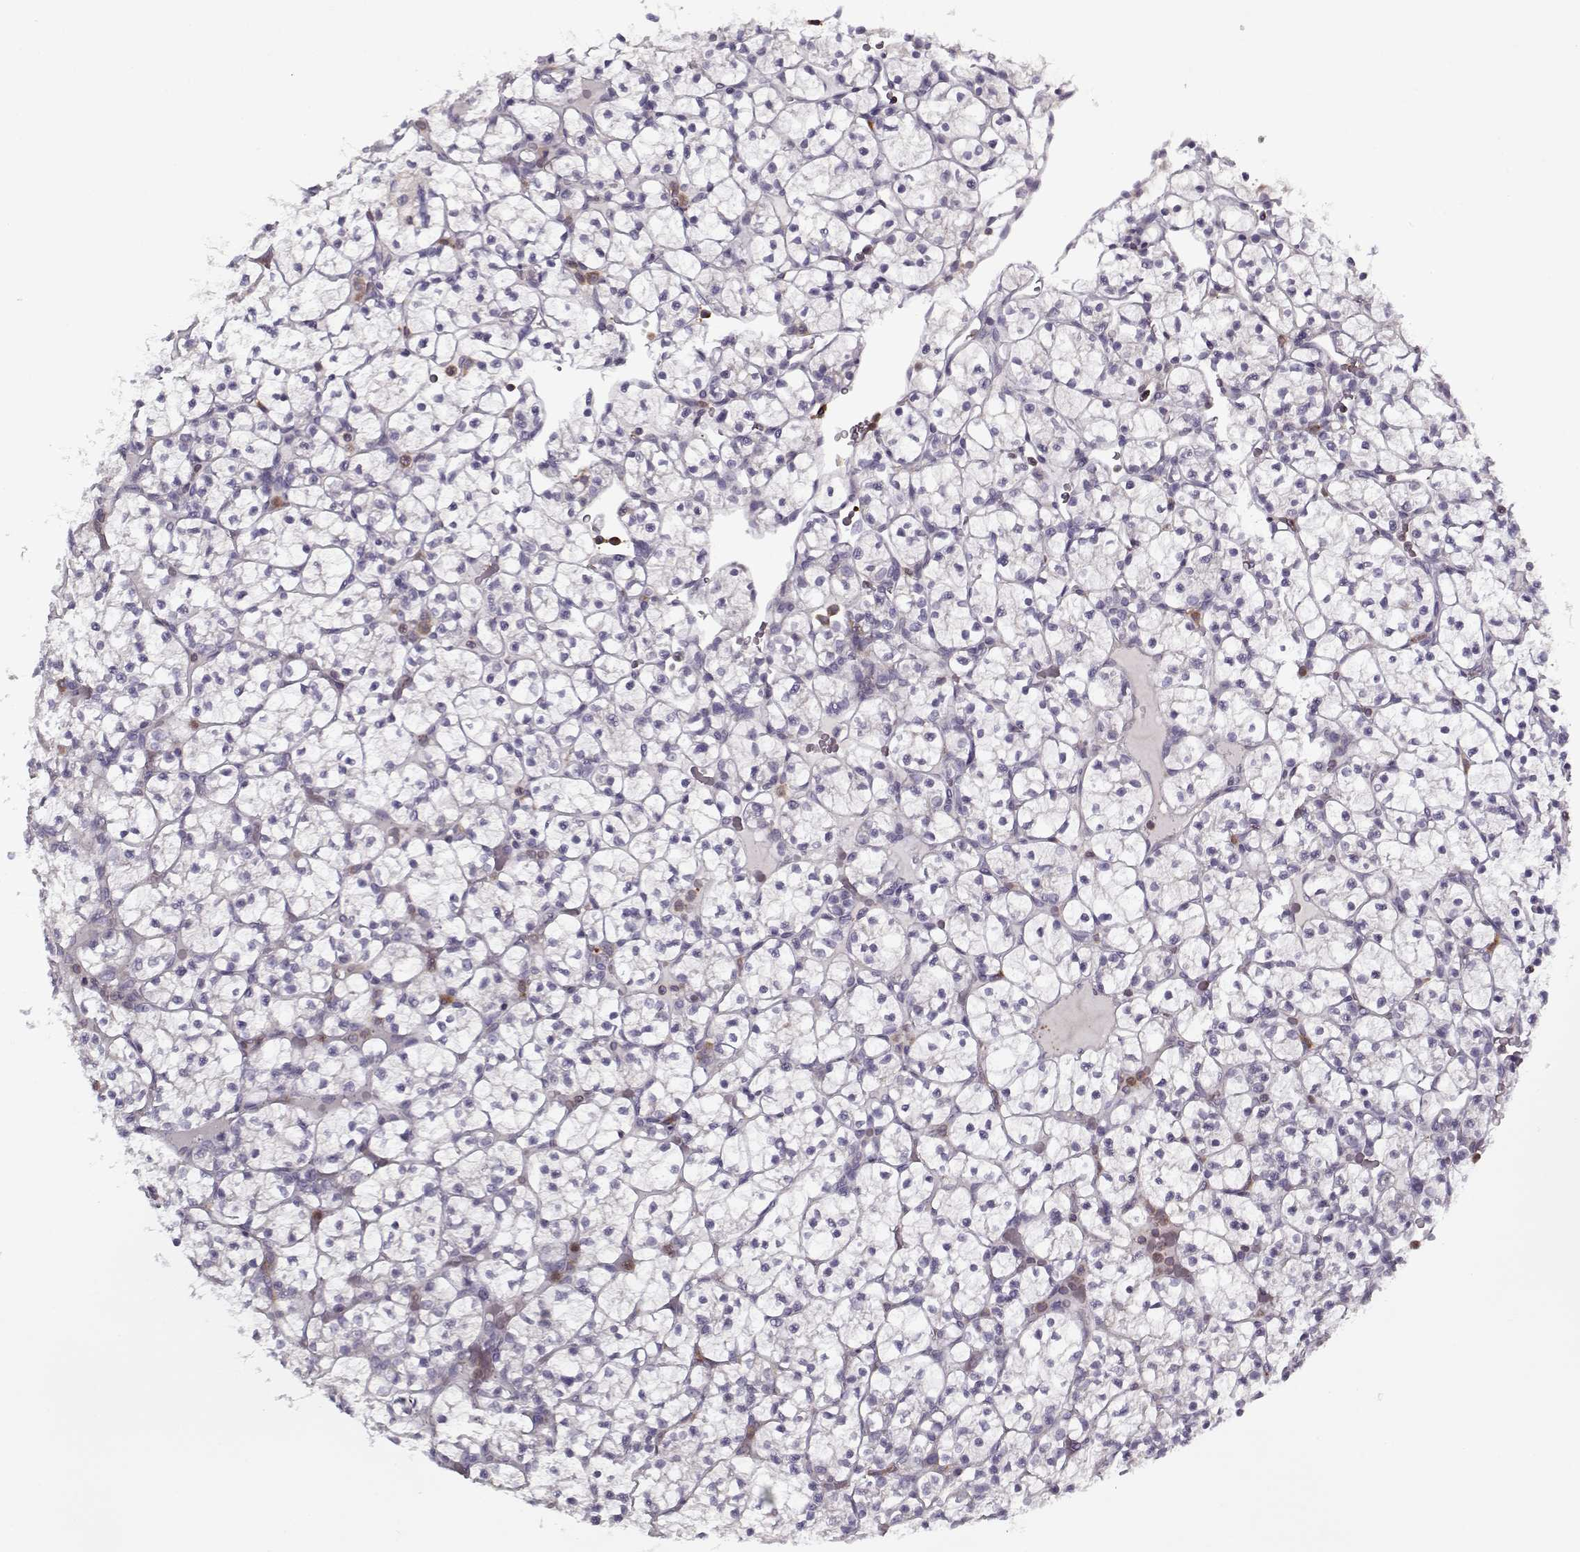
{"staining": {"intensity": "negative", "quantity": "none", "location": "none"}, "tissue": "renal cancer", "cell_type": "Tumor cells", "image_type": "cancer", "snomed": [{"axis": "morphology", "description": "Adenocarcinoma, NOS"}, {"axis": "topography", "description": "Kidney"}], "caption": "IHC of renal cancer demonstrates no positivity in tumor cells.", "gene": "UNC13D", "patient": {"sex": "female", "age": 89}}